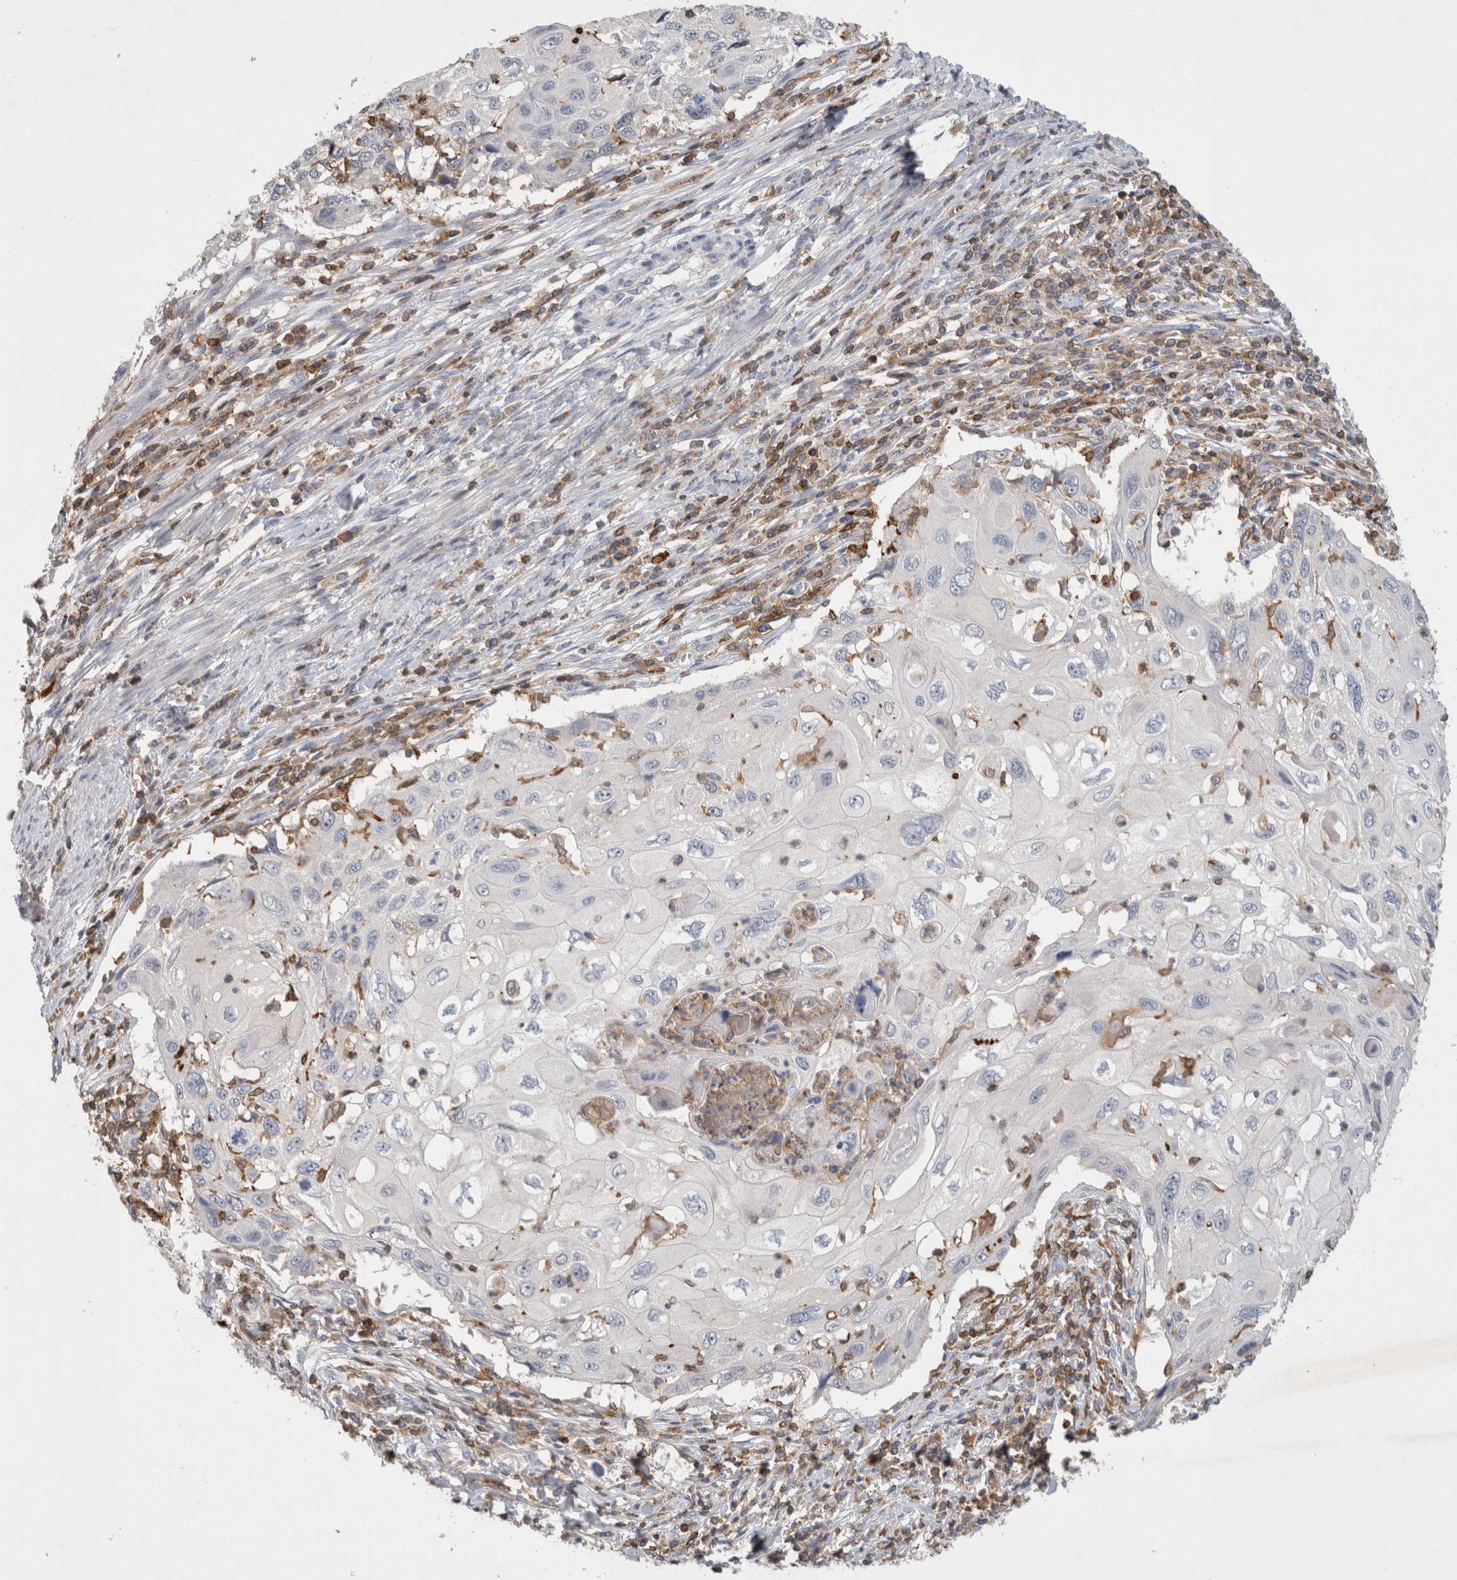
{"staining": {"intensity": "negative", "quantity": "none", "location": "none"}, "tissue": "cervical cancer", "cell_type": "Tumor cells", "image_type": "cancer", "snomed": [{"axis": "morphology", "description": "Squamous cell carcinoma, NOS"}, {"axis": "topography", "description": "Cervix"}], "caption": "An IHC image of cervical cancer (squamous cell carcinoma) is shown. There is no staining in tumor cells of cervical cancer (squamous cell carcinoma).", "gene": "GFRA2", "patient": {"sex": "female", "age": 70}}